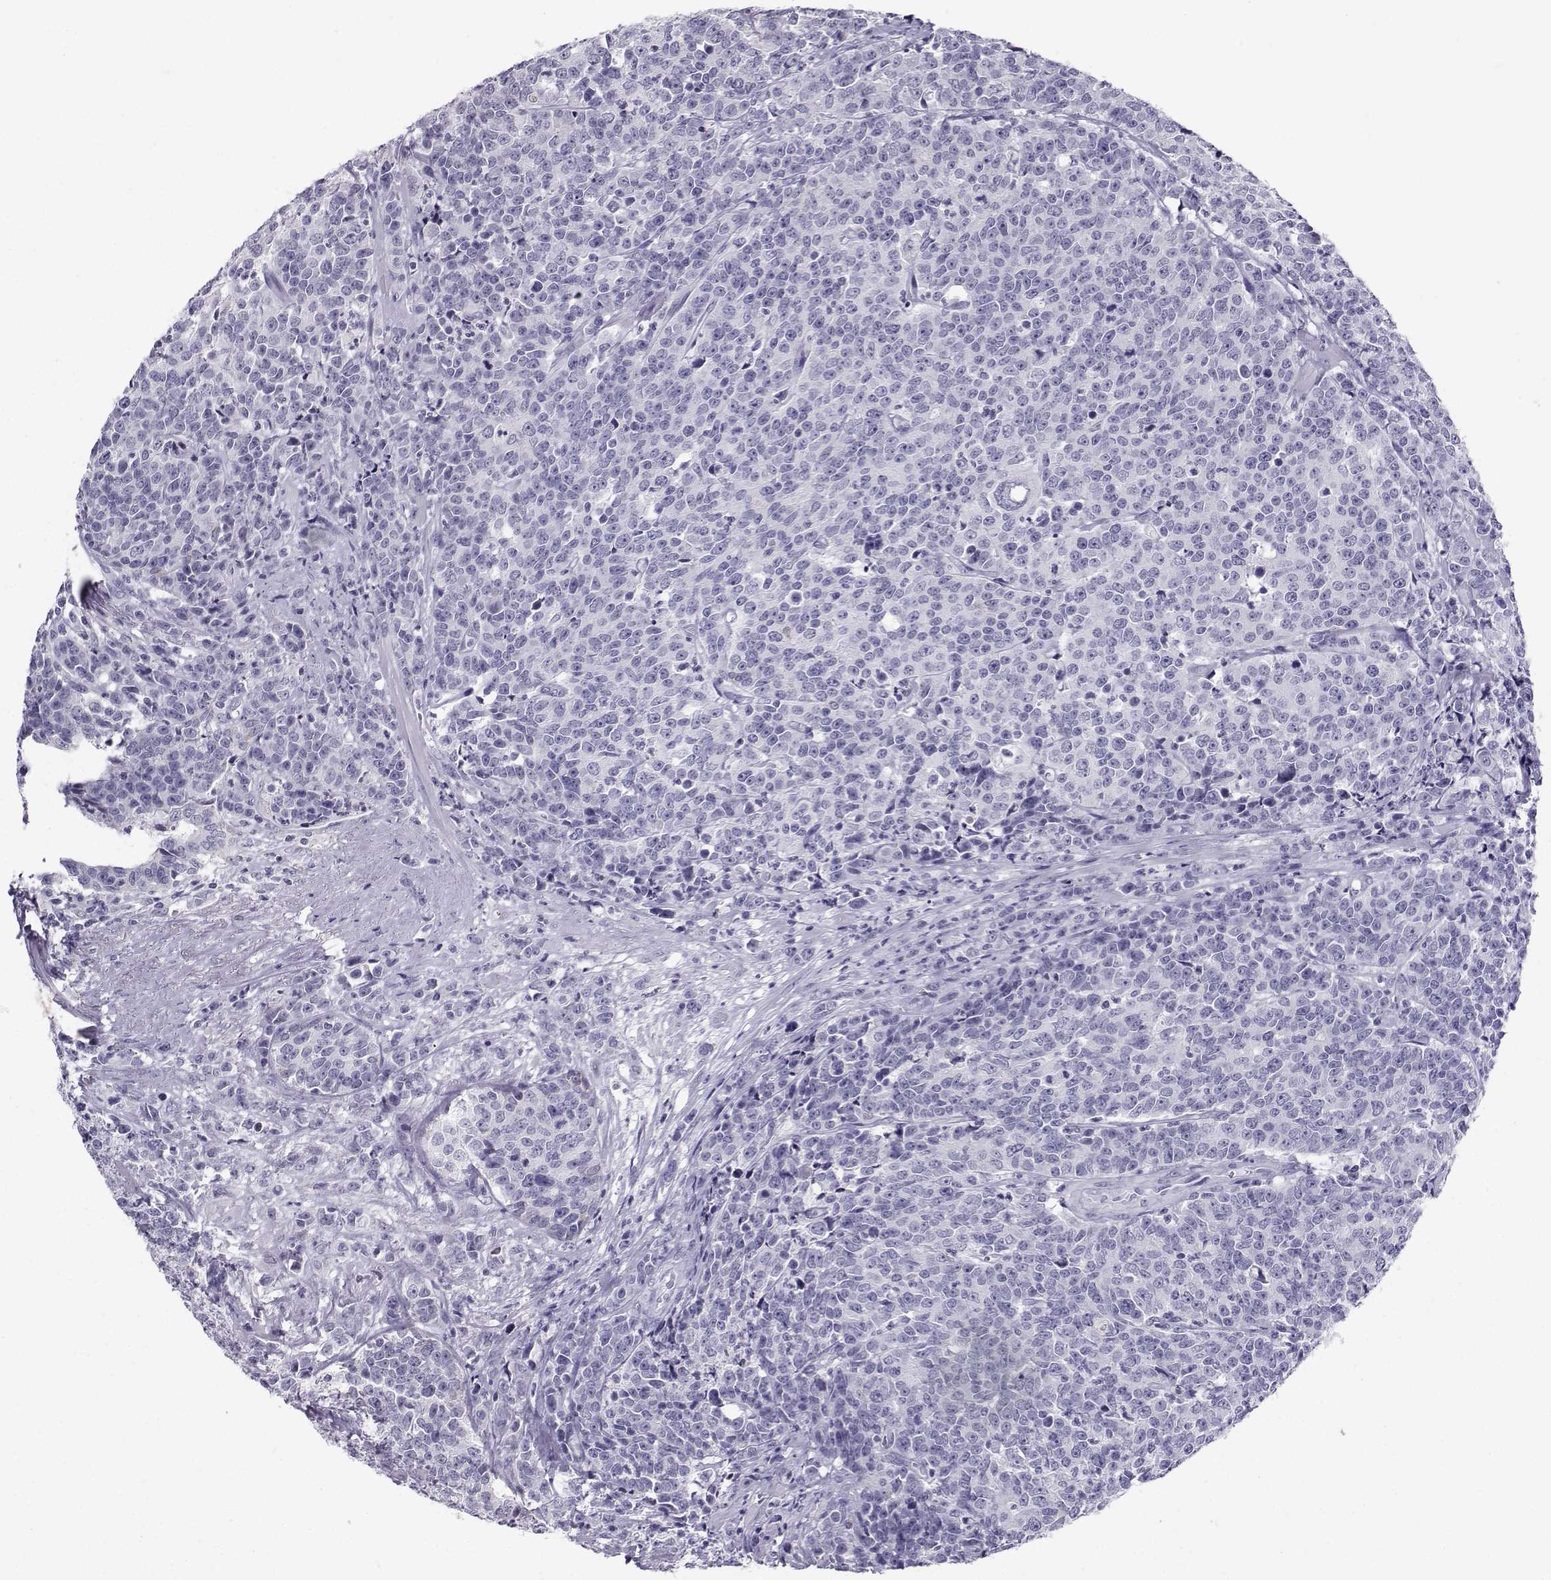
{"staining": {"intensity": "negative", "quantity": "none", "location": "none"}, "tissue": "prostate cancer", "cell_type": "Tumor cells", "image_type": "cancer", "snomed": [{"axis": "morphology", "description": "Adenocarcinoma, NOS"}, {"axis": "topography", "description": "Prostate"}], "caption": "This is an immunohistochemistry histopathology image of prostate cancer (adenocarcinoma). There is no staining in tumor cells.", "gene": "LHX1", "patient": {"sex": "male", "age": 67}}